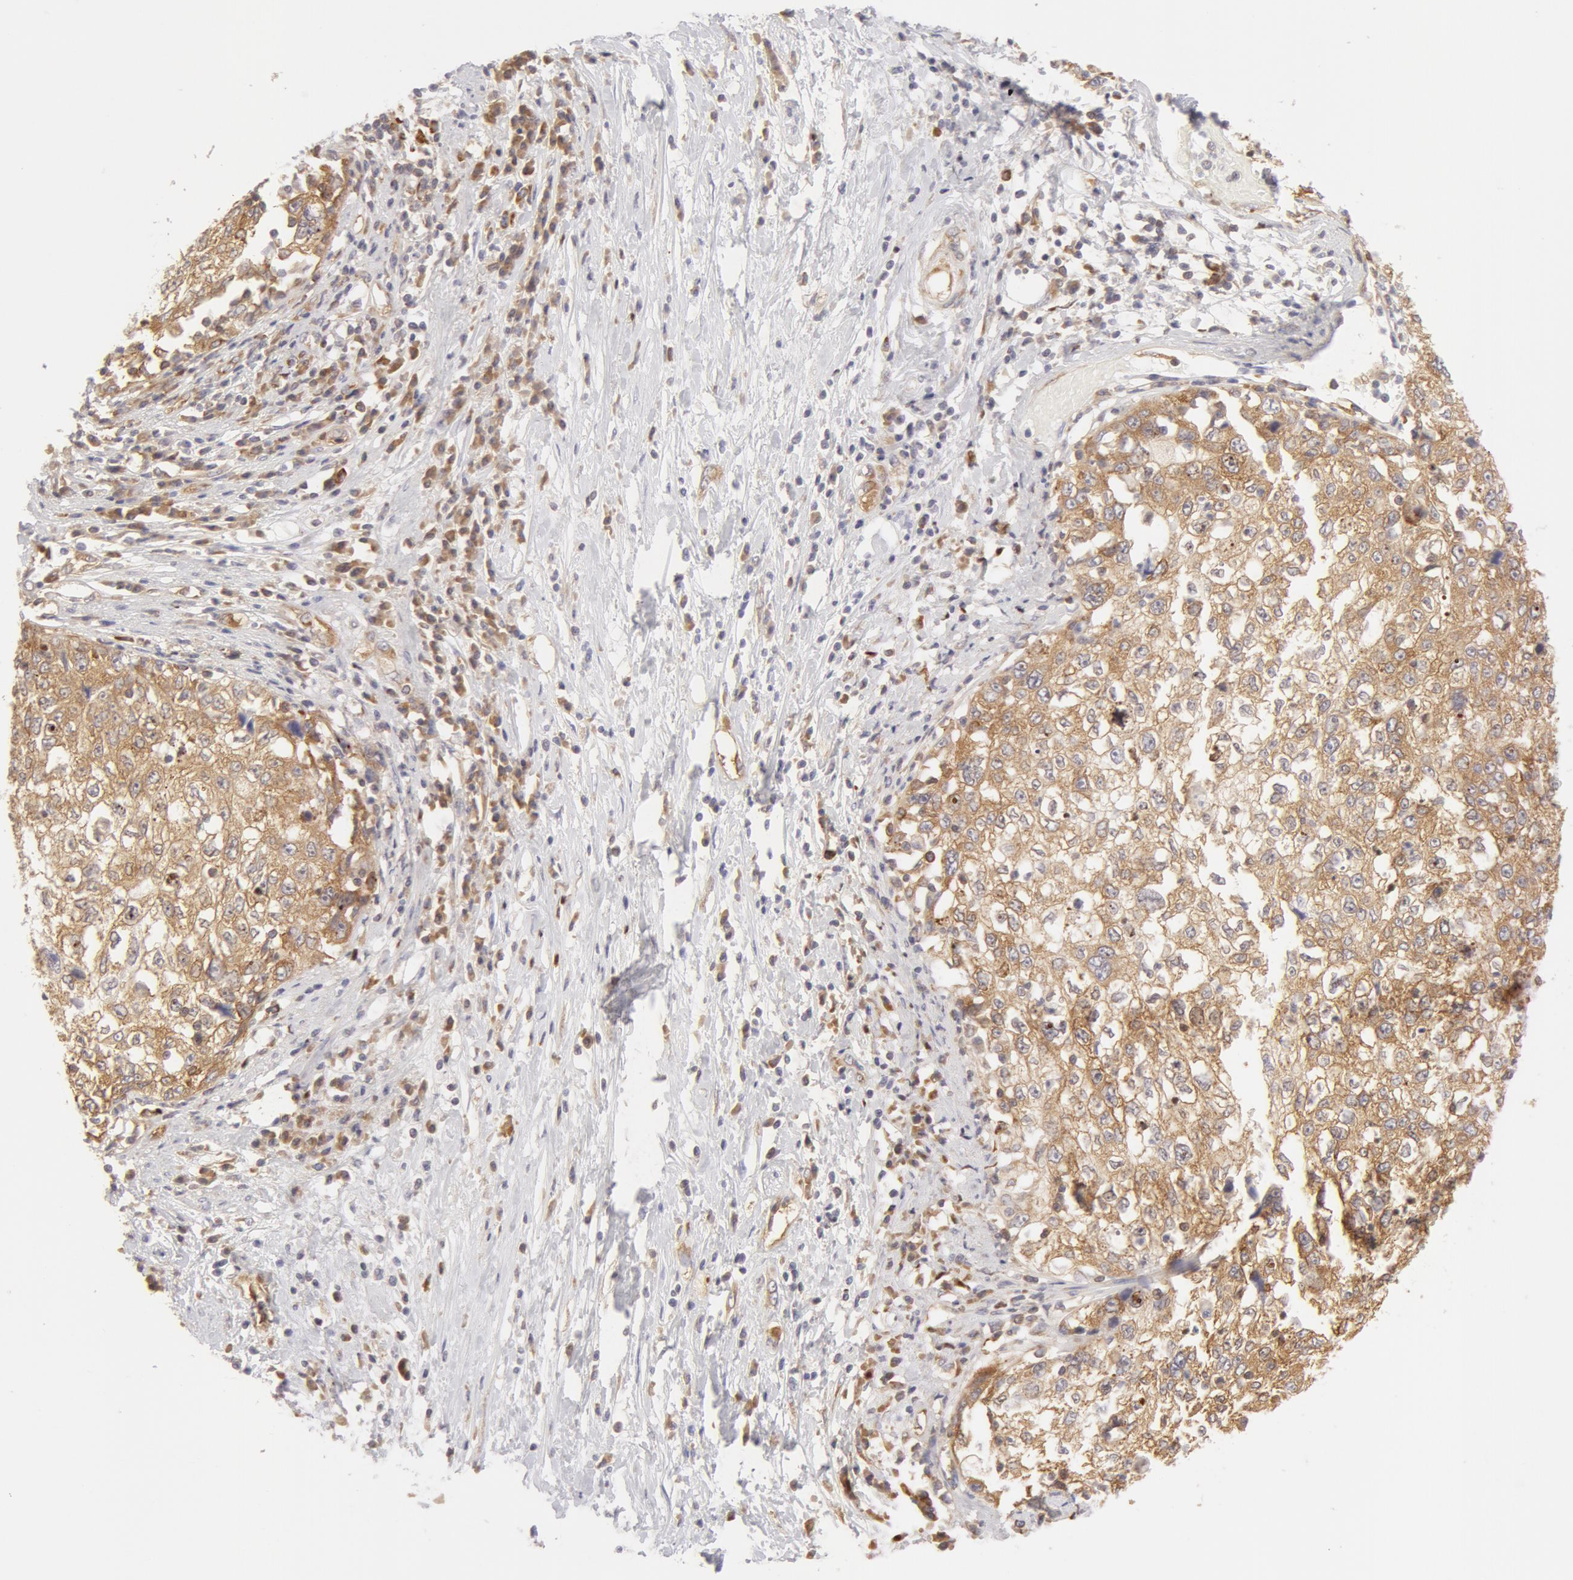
{"staining": {"intensity": "weak", "quantity": ">75%", "location": "cytoplasmic/membranous"}, "tissue": "cervical cancer", "cell_type": "Tumor cells", "image_type": "cancer", "snomed": [{"axis": "morphology", "description": "Squamous cell carcinoma, NOS"}, {"axis": "topography", "description": "Cervix"}], "caption": "Protein staining displays weak cytoplasmic/membranous expression in approximately >75% of tumor cells in cervical cancer.", "gene": "DDX3Y", "patient": {"sex": "female", "age": 57}}